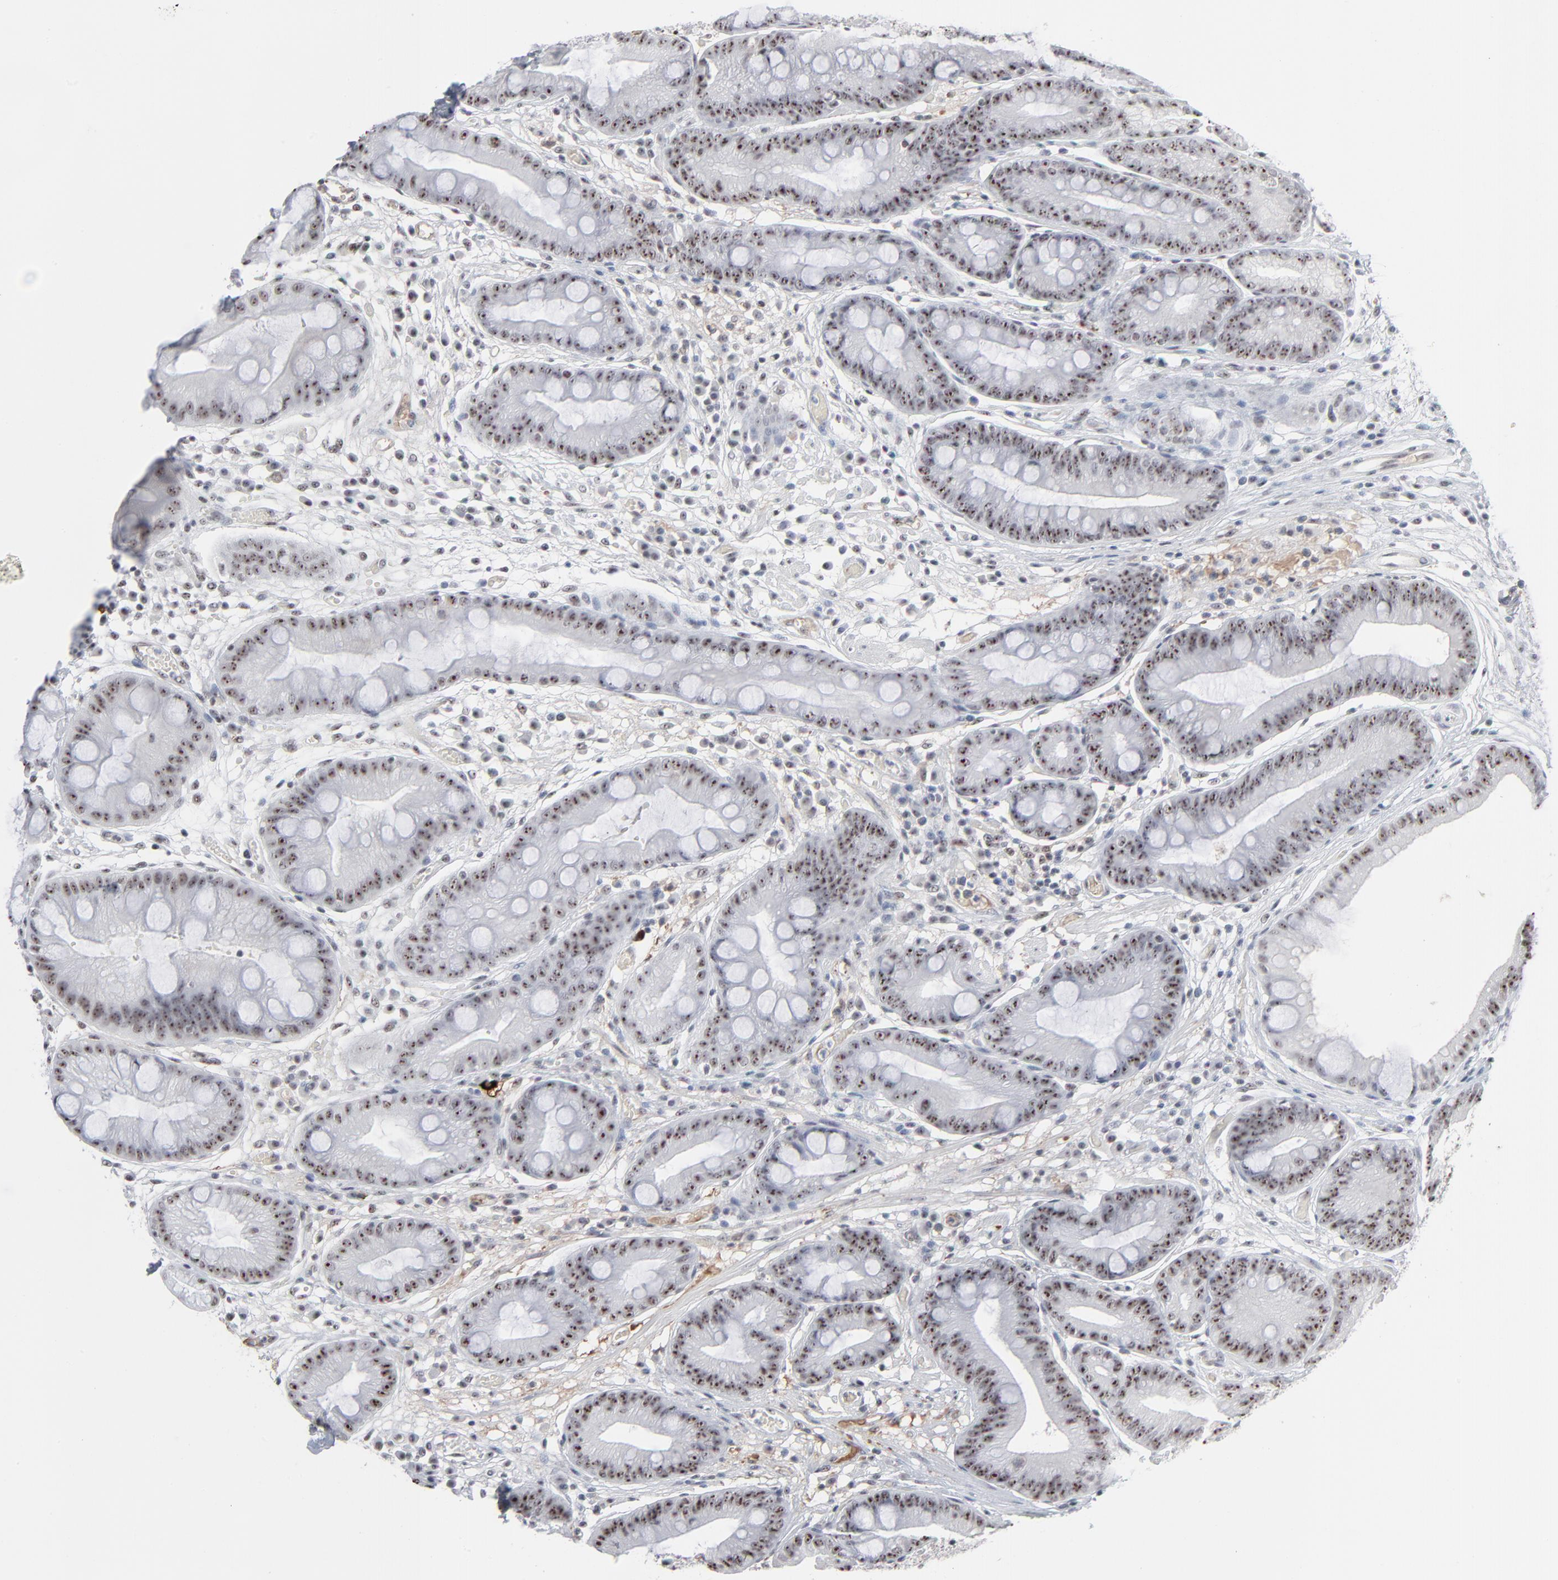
{"staining": {"intensity": "moderate", "quantity": ">75%", "location": "nuclear"}, "tissue": "stomach", "cell_type": "Glandular cells", "image_type": "normal", "snomed": [{"axis": "morphology", "description": "Normal tissue, NOS"}, {"axis": "morphology", "description": "Inflammation, NOS"}, {"axis": "topography", "description": "Stomach, lower"}], "caption": "Immunohistochemistry (IHC) staining of normal stomach, which exhibits medium levels of moderate nuclear positivity in approximately >75% of glandular cells indicating moderate nuclear protein staining. The staining was performed using DAB (3,3'-diaminobenzidine) (brown) for protein detection and nuclei were counterstained in hematoxylin (blue).", "gene": "MPHOSPH6", "patient": {"sex": "male", "age": 59}}